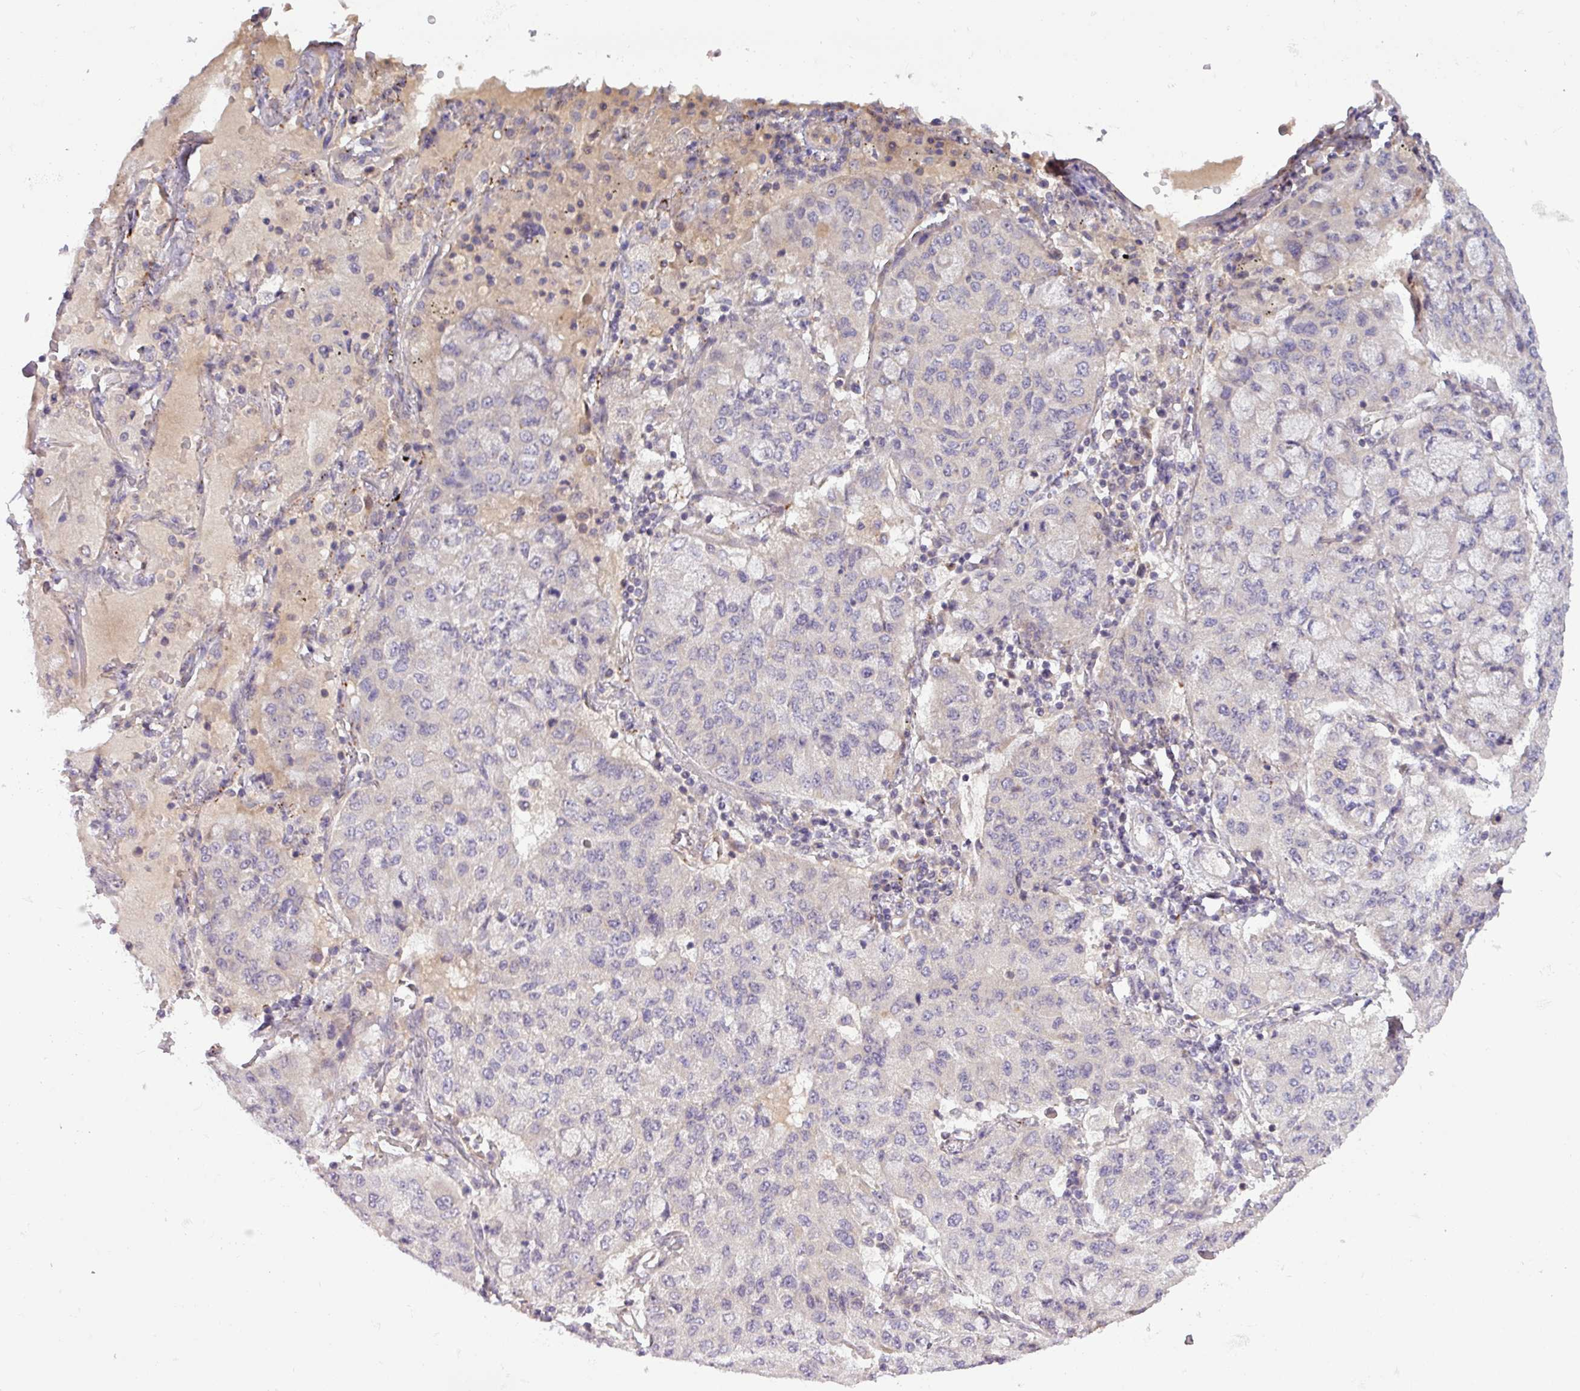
{"staining": {"intensity": "negative", "quantity": "none", "location": "none"}, "tissue": "lung cancer", "cell_type": "Tumor cells", "image_type": "cancer", "snomed": [{"axis": "morphology", "description": "Squamous cell carcinoma, NOS"}, {"axis": "topography", "description": "Lung"}], "caption": "Tumor cells show no significant staining in lung squamous cell carcinoma. (DAB IHC with hematoxylin counter stain).", "gene": "ZNF35", "patient": {"sex": "male", "age": 74}}